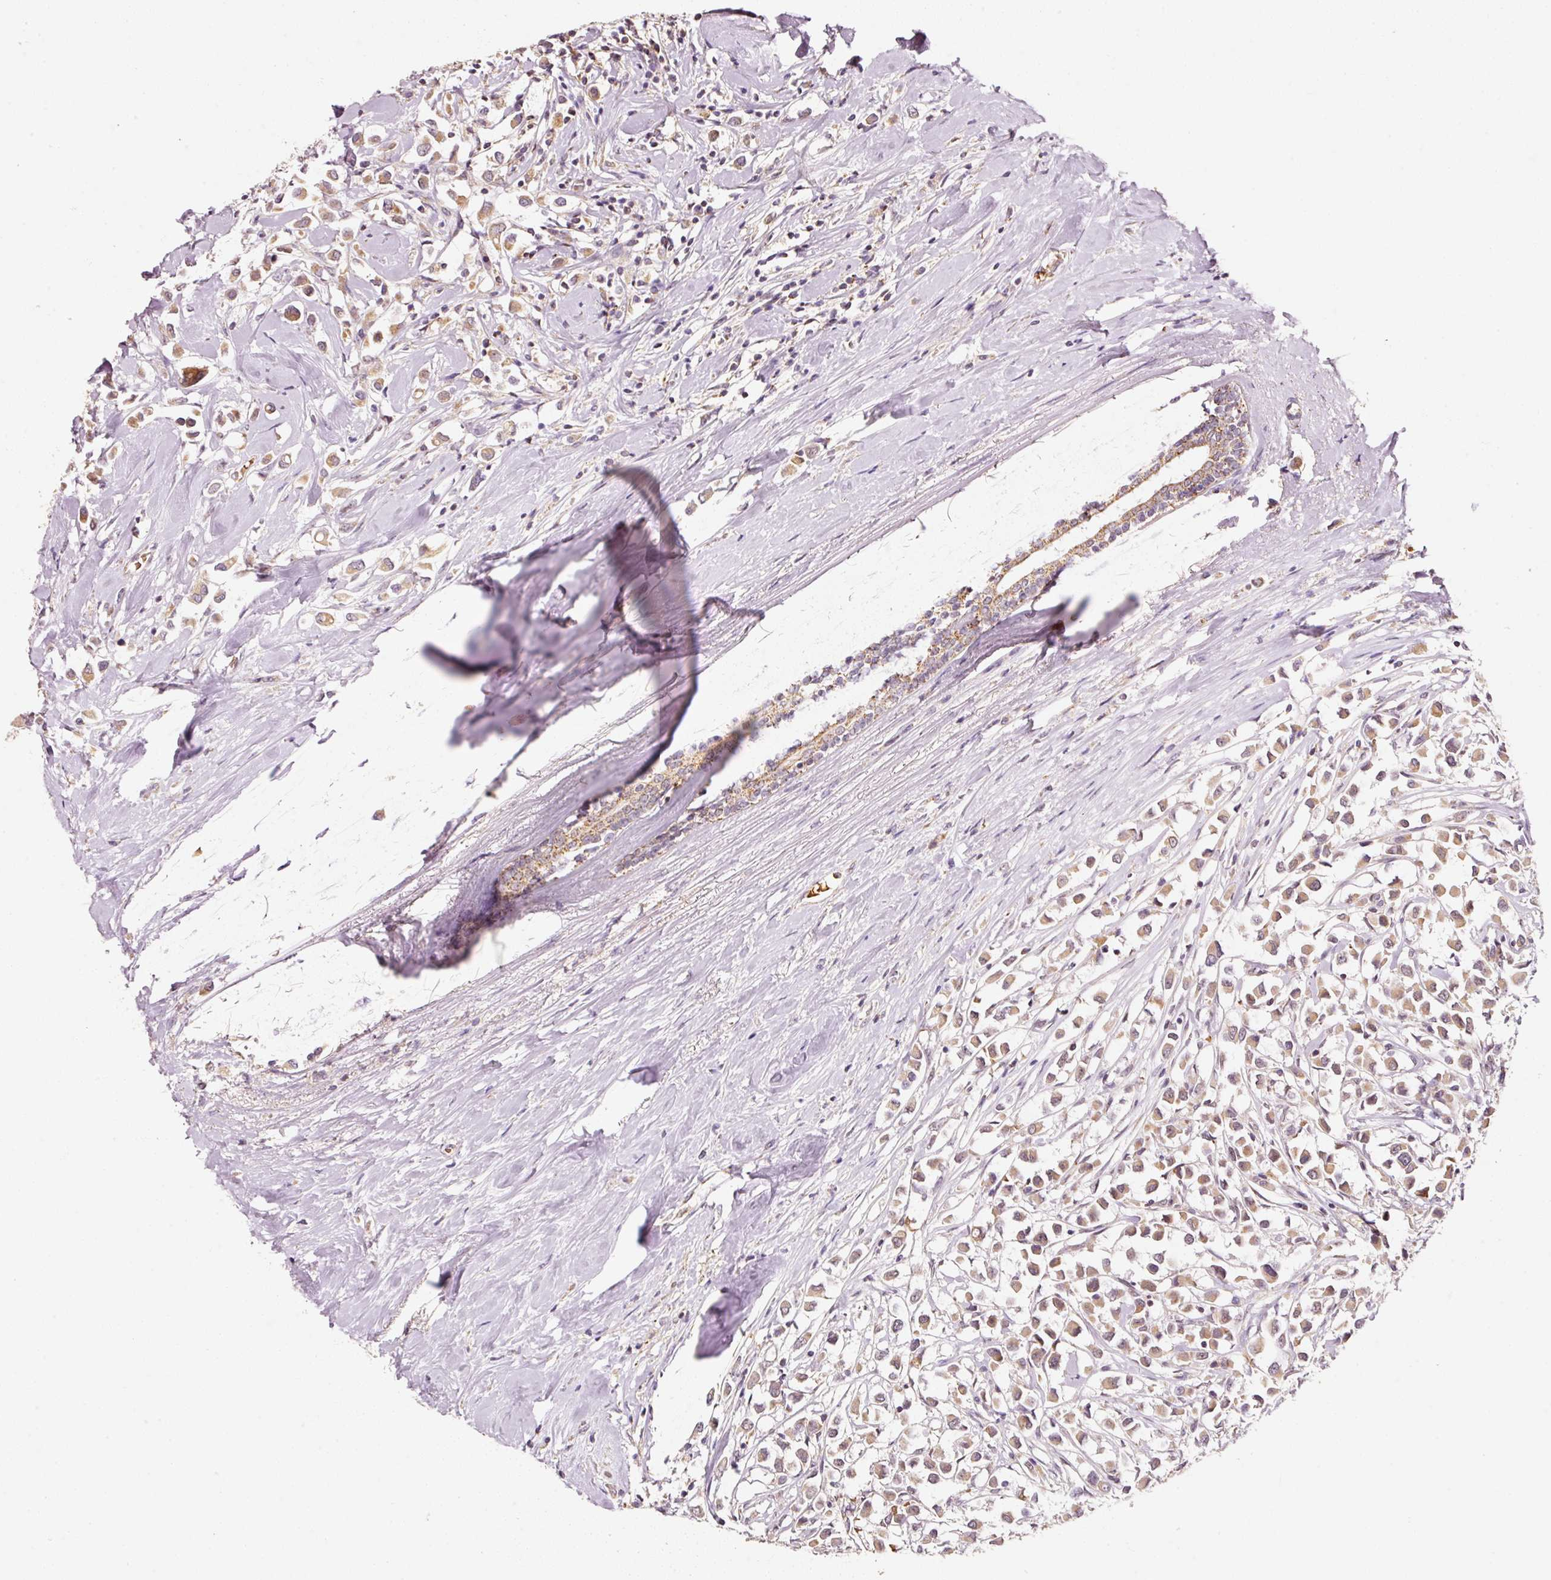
{"staining": {"intensity": "moderate", "quantity": ">75%", "location": "cytoplasmic/membranous"}, "tissue": "breast cancer", "cell_type": "Tumor cells", "image_type": "cancer", "snomed": [{"axis": "morphology", "description": "Duct carcinoma"}, {"axis": "topography", "description": "Breast"}], "caption": "Brown immunohistochemical staining in breast cancer (intraductal carcinoma) exhibits moderate cytoplasmic/membranous expression in approximately >75% of tumor cells. The protein is stained brown, and the nuclei are stained in blue (DAB (3,3'-diaminobenzidine) IHC with brightfield microscopy, high magnification).", "gene": "ZNF460", "patient": {"sex": "female", "age": 61}}